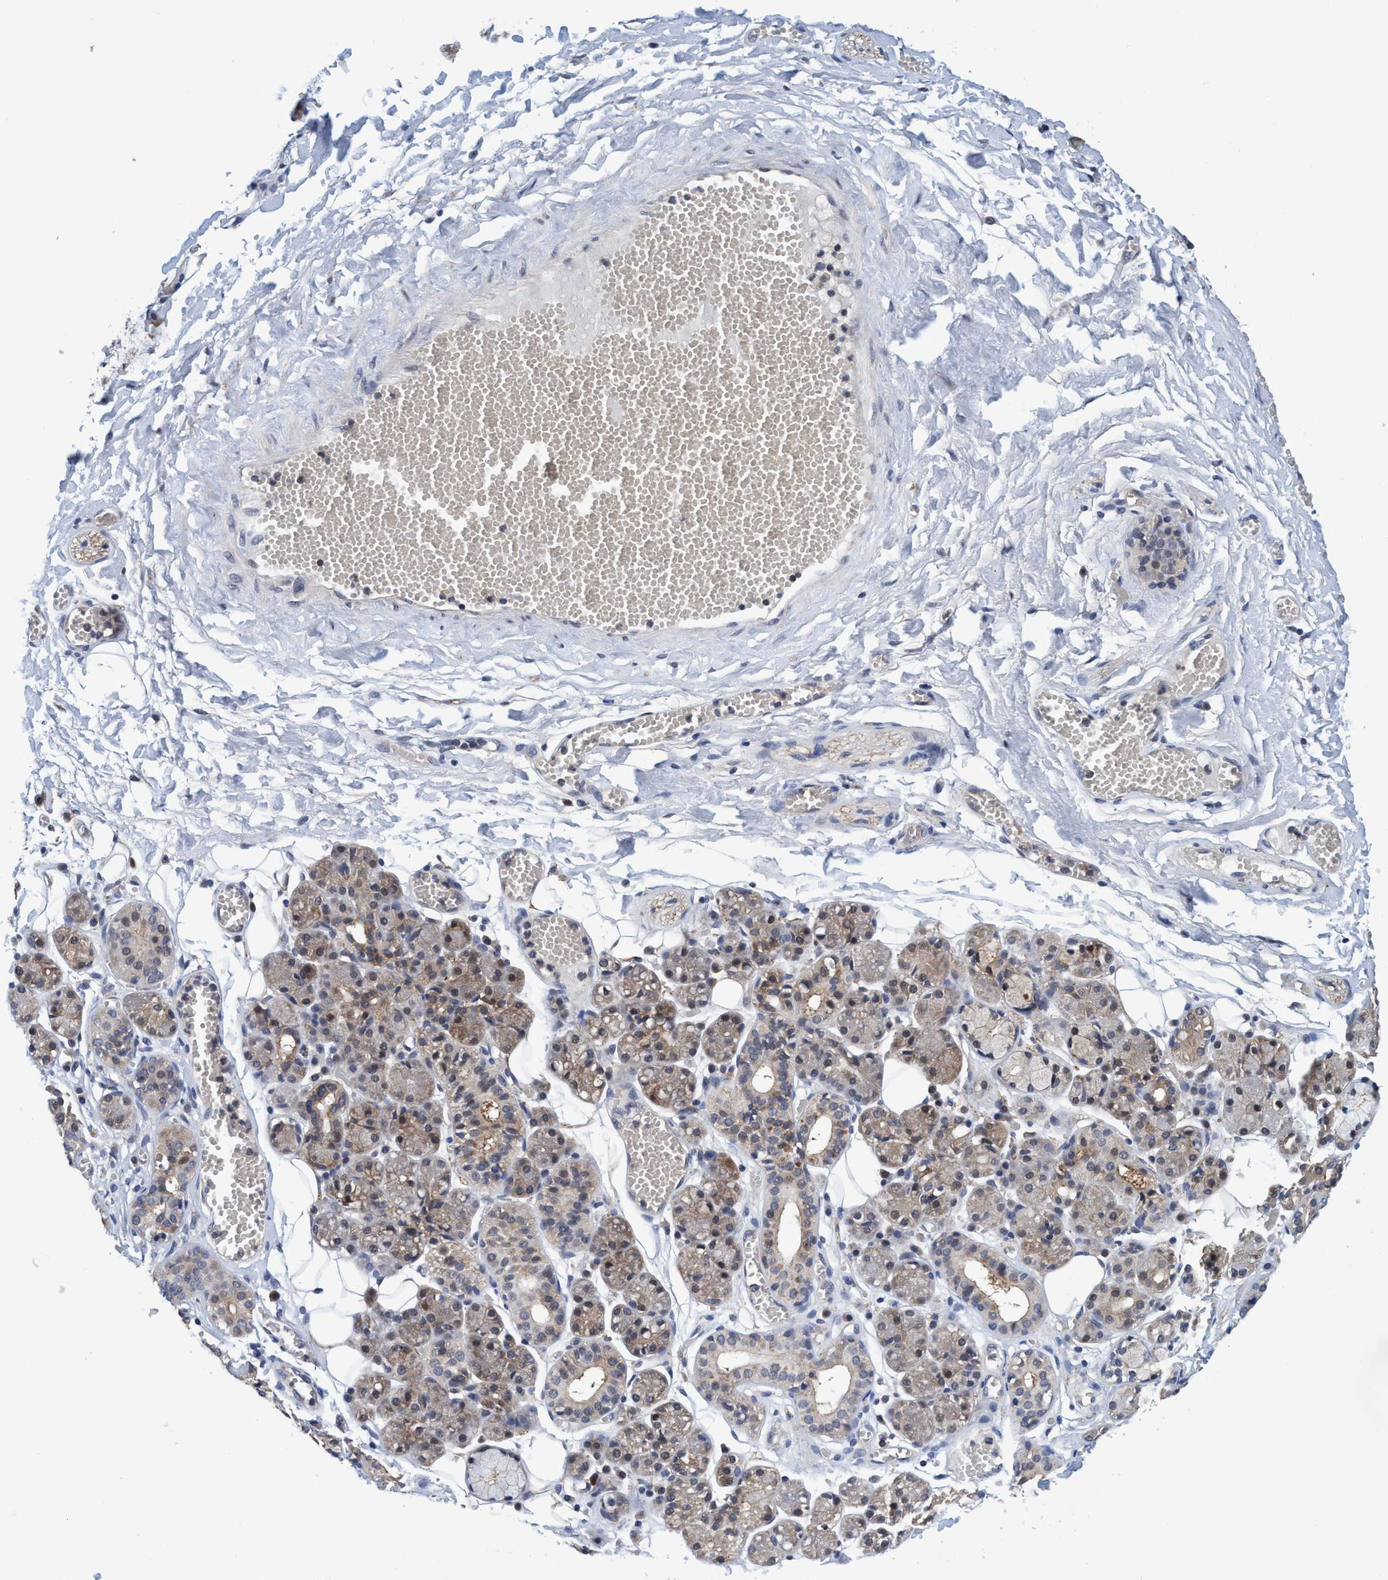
{"staining": {"intensity": "weak", "quantity": "25%-75%", "location": "cytoplasmic/membranous"}, "tissue": "salivary gland", "cell_type": "Glandular cells", "image_type": "normal", "snomed": [{"axis": "morphology", "description": "Normal tissue, NOS"}, {"axis": "topography", "description": "Salivary gland"}], "caption": "IHC histopathology image of benign salivary gland stained for a protein (brown), which shows low levels of weak cytoplasmic/membranous staining in approximately 25%-75% of glandular cells.", "gene": "PSMD12", "patient": {"sex": "male", "age": 63}}